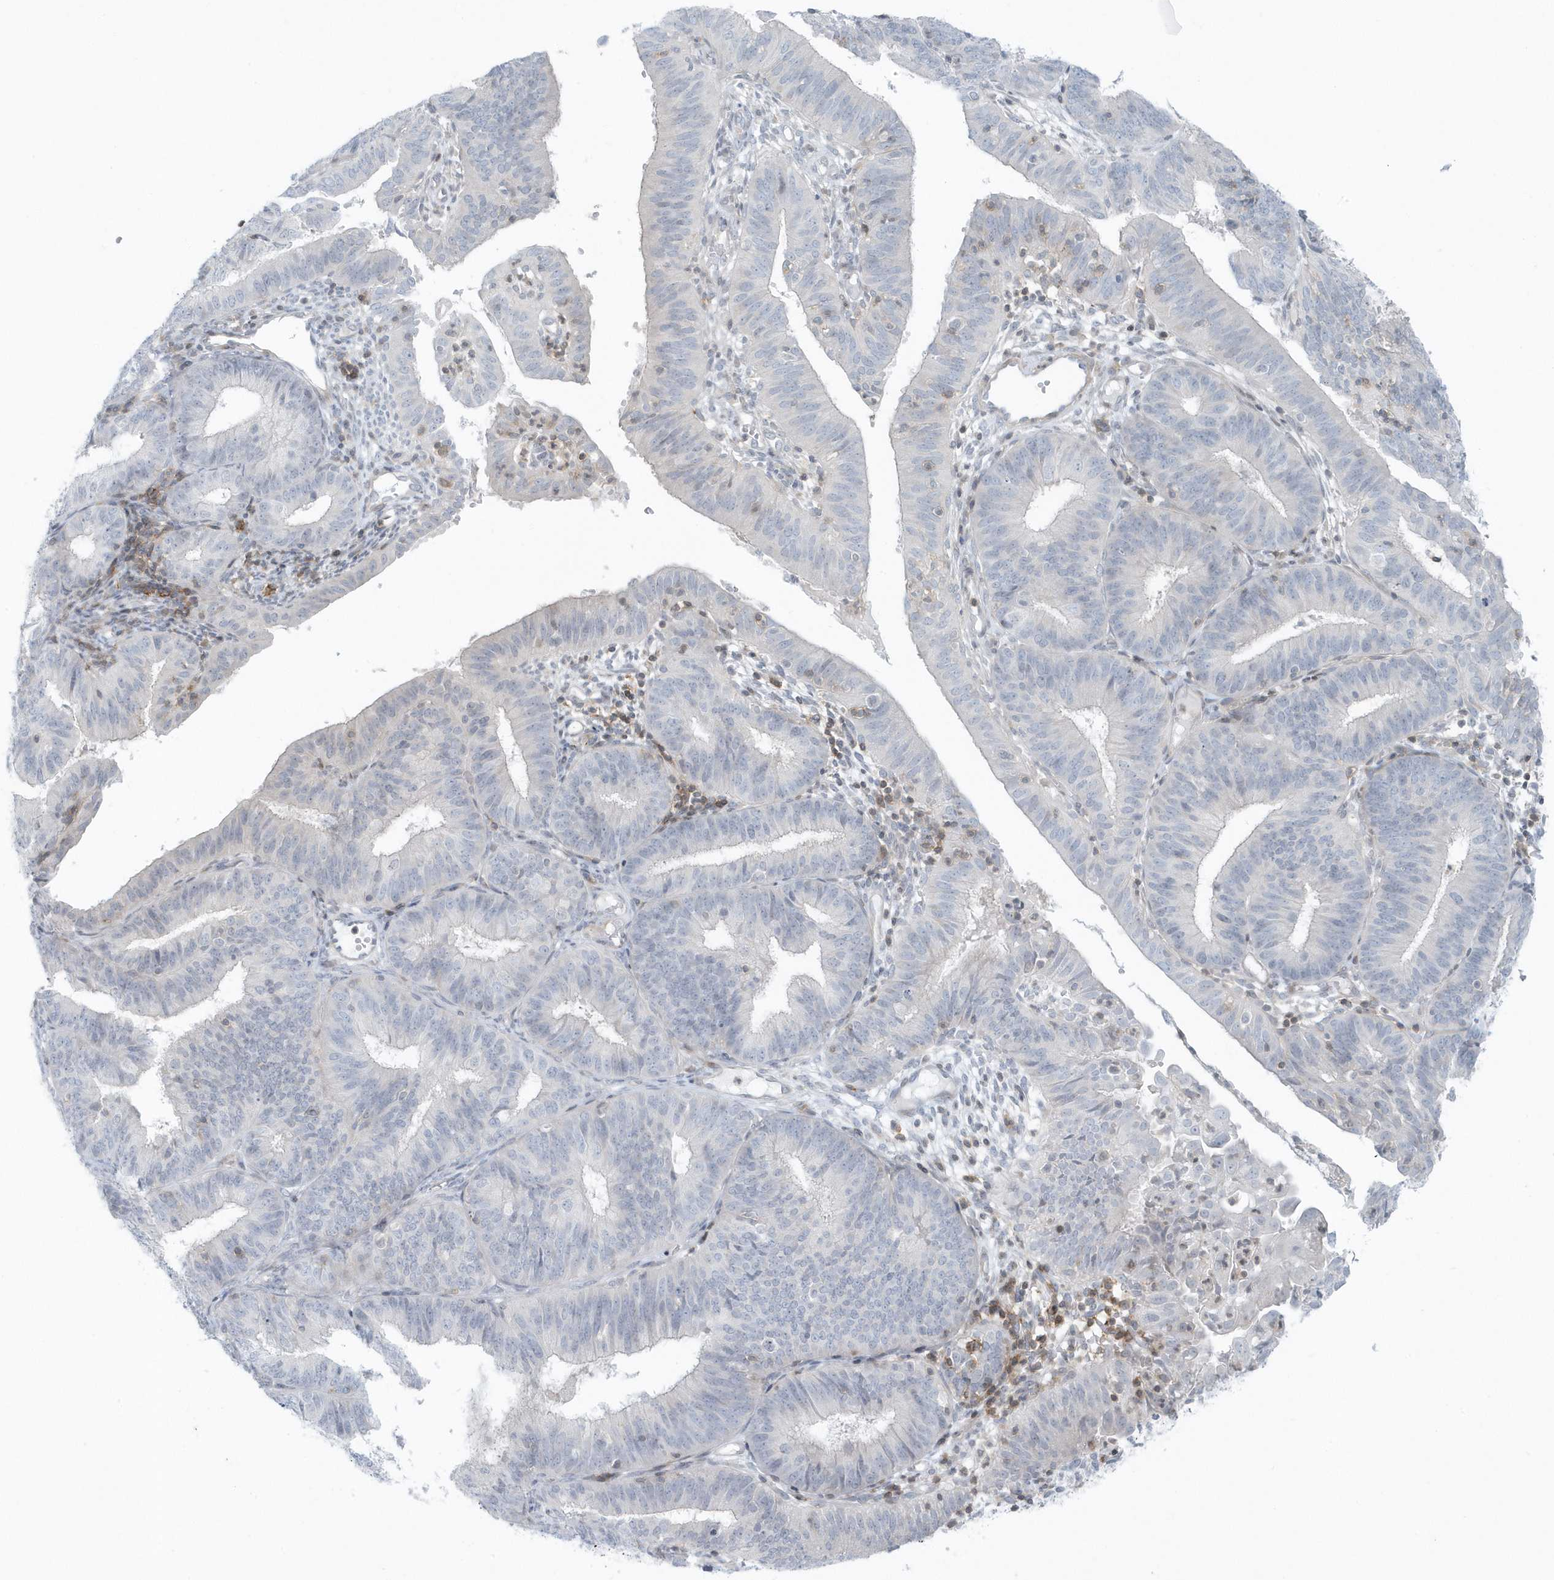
{"staining": {"intensity": "negative", "quantity": "none", "location": "none"}, "tissue": "endometrial cancer", "cell_type": "Tumor cells", "image_type": "cancer", "snomed": [{"axis": "morphology", "description": "Adenocarcinoma, NOS"}, {"axis": "topography", "description": "Endometrium"}], "caption": "A micrograph of human endometrial adenocarcinoma is negative for staining in tumor cells.", "gene": "CACNB2", "patient": {"sex": "female", "age": 51}}